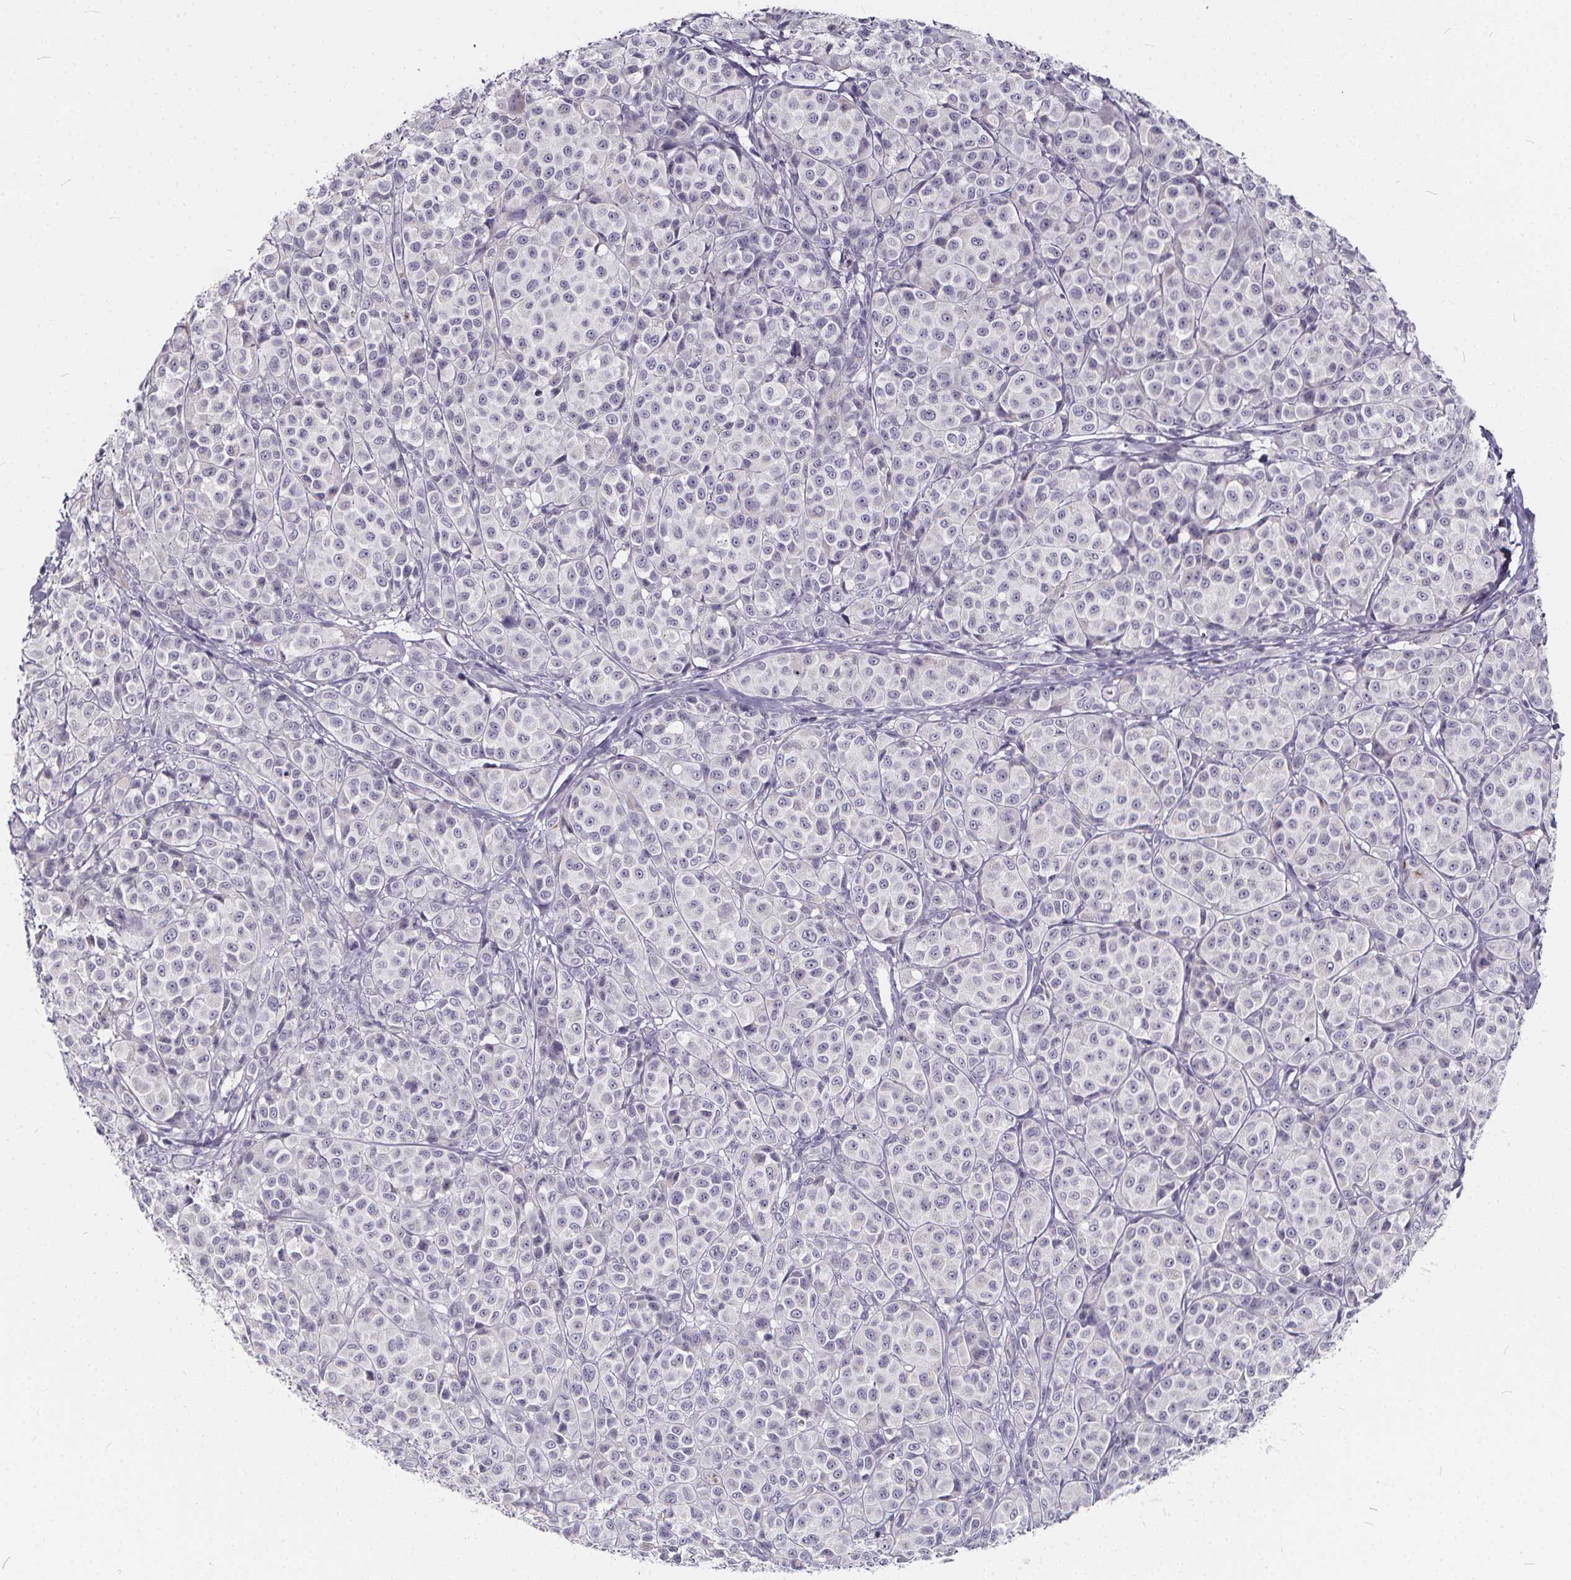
{"staining": {"intensity": "negative", "quantity": "none", "location": "none"}, "tissue": "melanoma", "cell_type": "Tumor cells", "image_type": "cancer", "snomed": [{"axis": "morphology", "description": "Malignant melanoma, NOS"}, {"axis": "topography", "description": "Skin"}], "caption": "Human melanoma stained for a protein using immunohistochemistry displays no expression in tumor cells.", "gene": "SPEF2", "patient": {"sex": "male", "age": 89}}